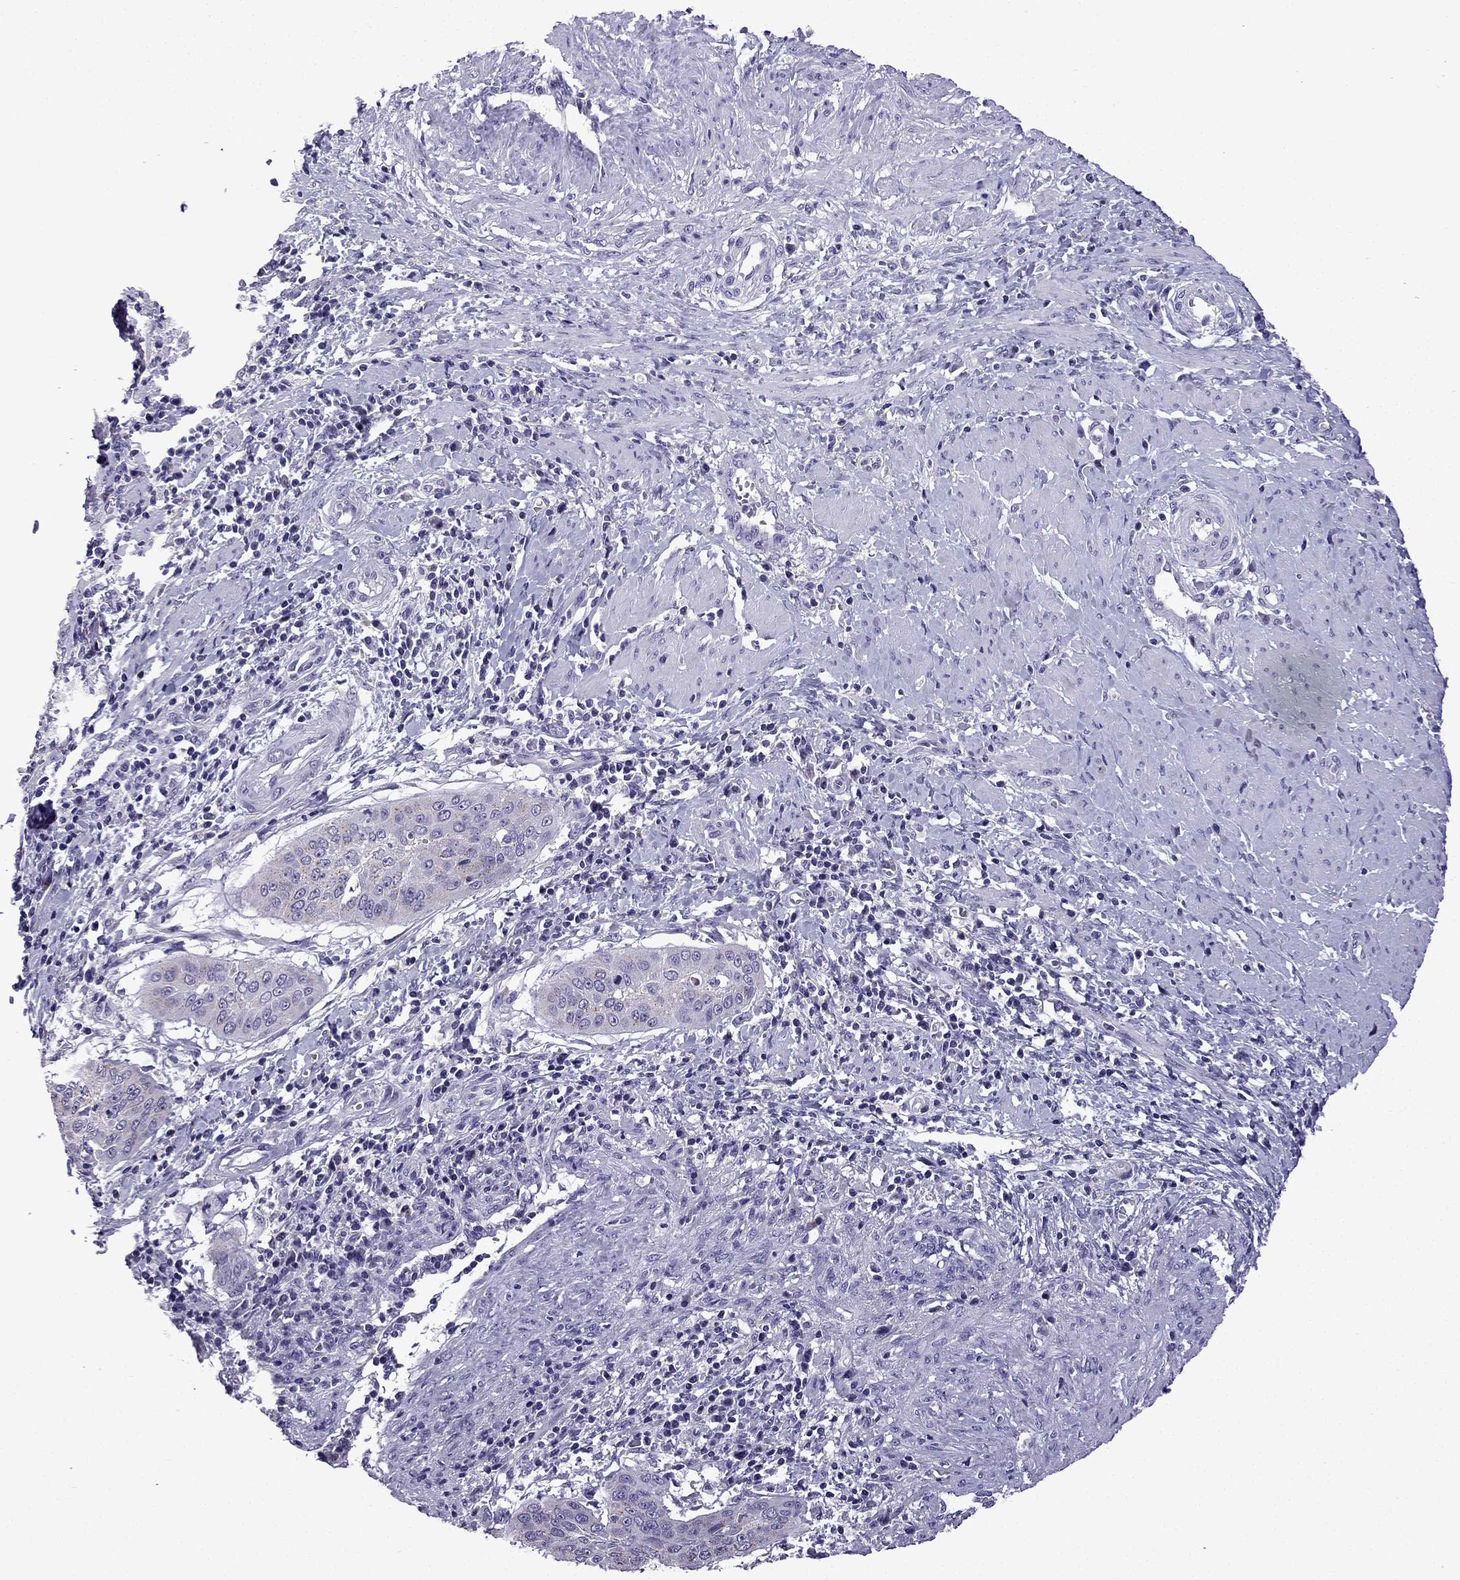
{"staining": {"intensity": "weak", "quantity": "<25%", "location": "cytoplasmic/membranous"}, "tissue": "cervical cancer", "cell_type": "Tumor cells", "image_type": "cancer", "snomed": [{"axis": "morphology", "description": "Squamous cell carcinoma, NOS"}, {"axis": "topography", "description": "Cervix"}], "caption": "A high-resolution photomicrograph shows immunohistochemistry (IHC) staining of cervical cancer, which demonstrates no significant positivity in tumor cells.", "gene": "TTN", "patient": {"sex": "female", "age": 39}}